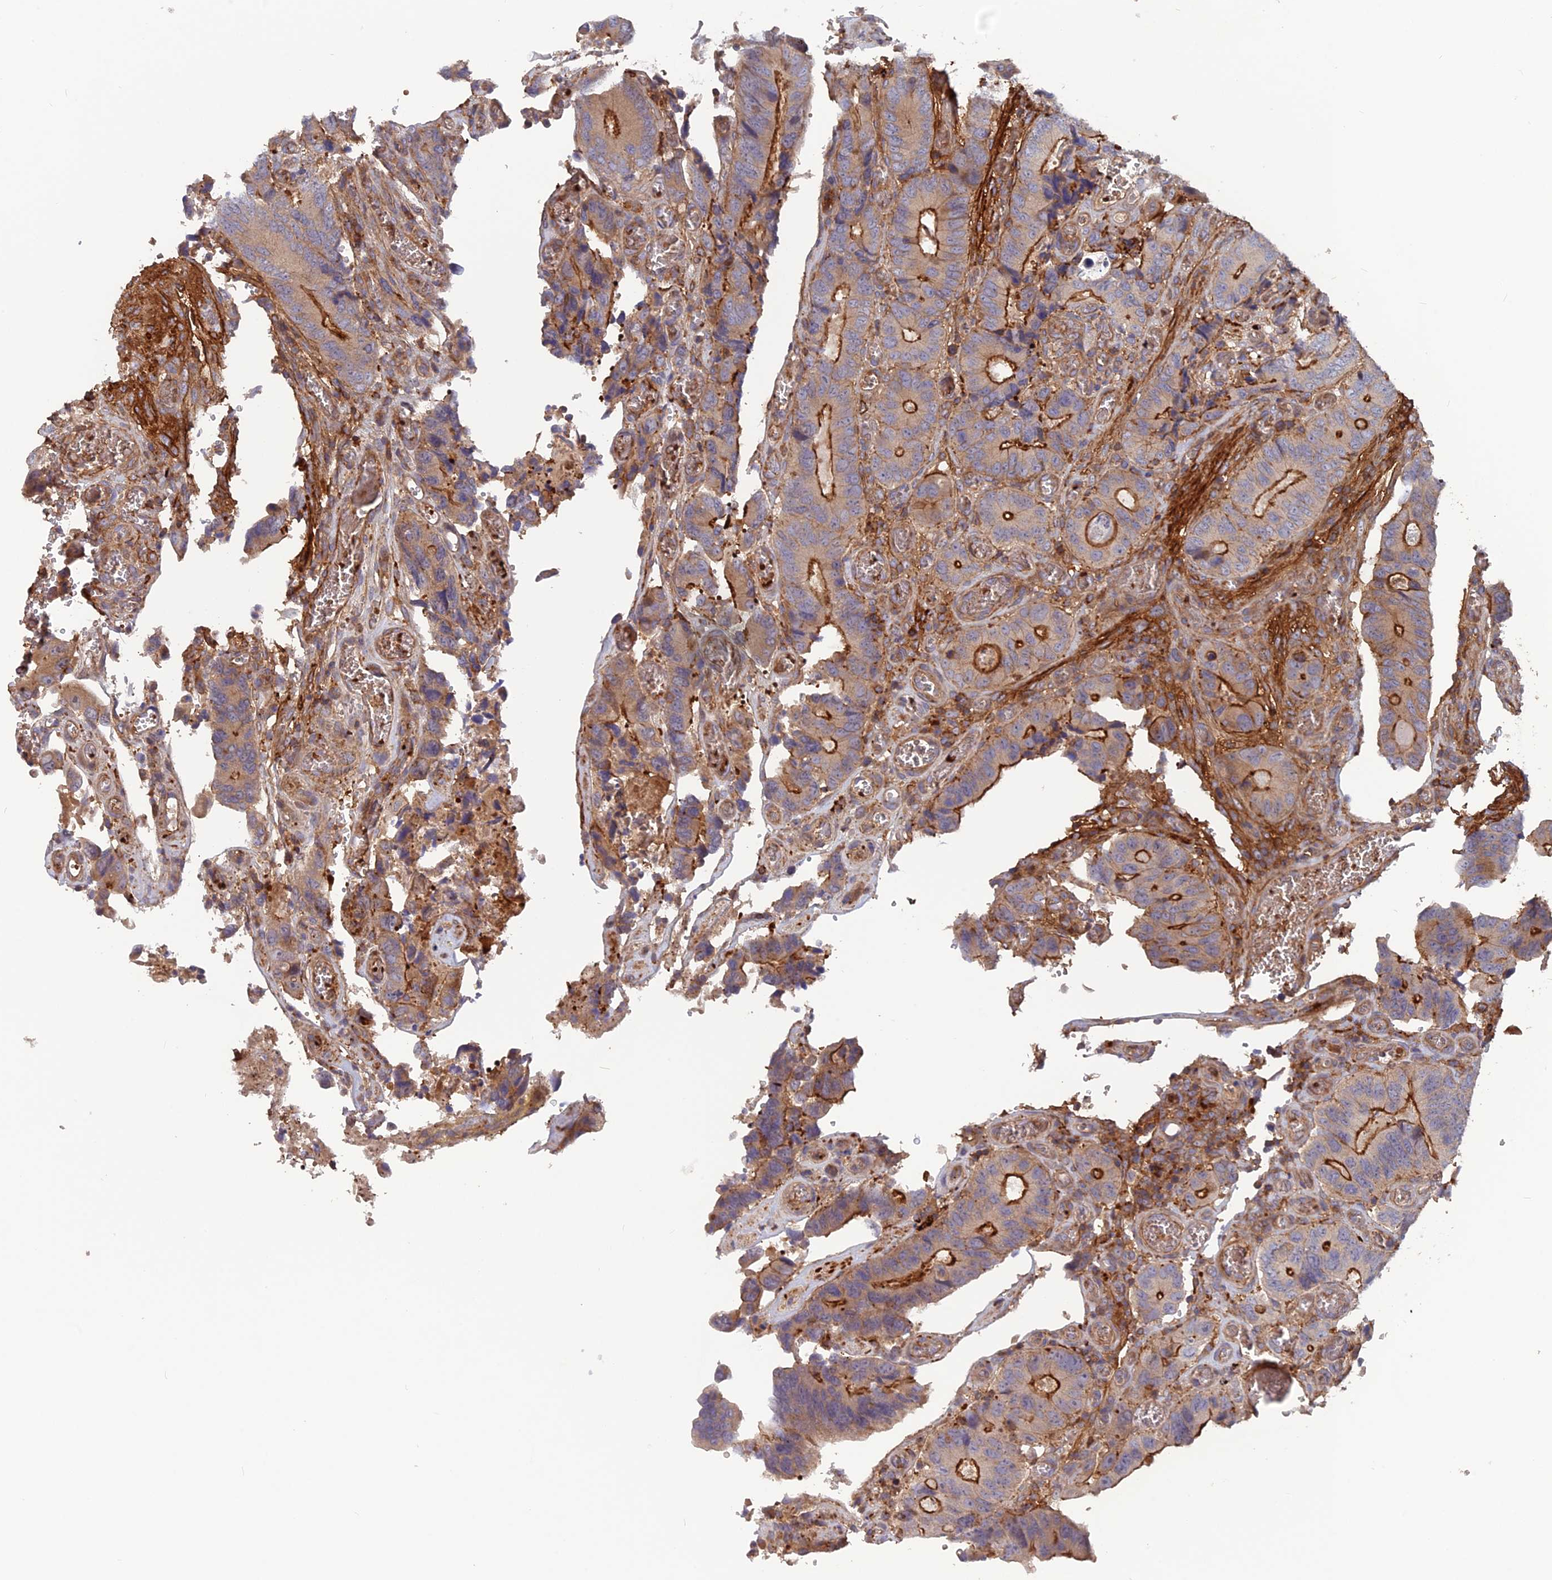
{"staining": {"intensity": "strong", "quantity": "25%-75%", "location": "cytoplasmic/membranous"}, "tissue": "colorectal cancer", "cell_type": "Tumor cells", "image_type": "cancer", "snomed": [{"axis": "morphology", "description": "Adenocarcinoma, NOS"}, {"axis": "topography", "description": "Colon"}], "caption": "Tumor cells demonstrate high levels of strong cytoplasmic/membranous staining in approximately 25%-75% of cells in adenocarcinoma (colorectal).", "gene": "CPNE7", "patient": {"sex": "male", "age": 84}}